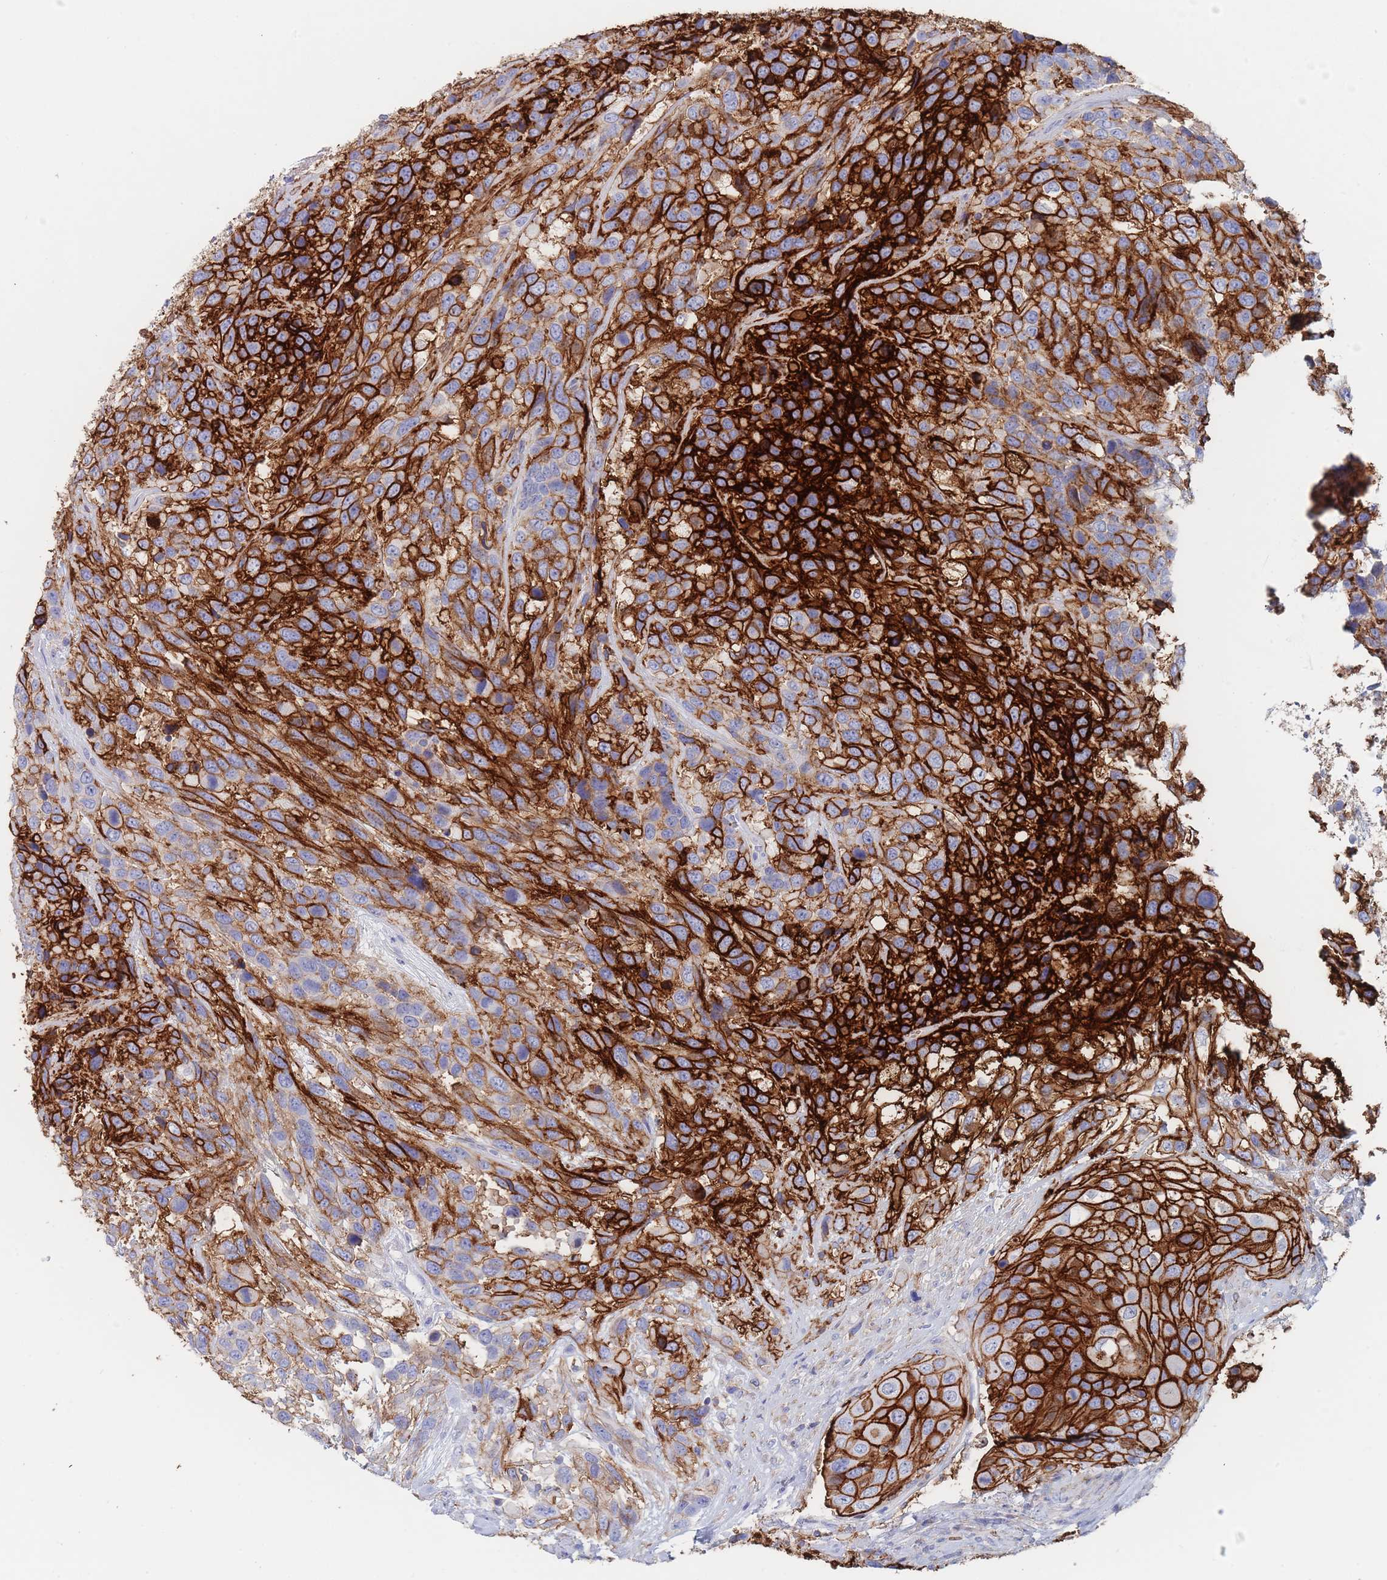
{"staining": {"intensity": "strong", "quantity": "25%-75%", "location": "cytoplasmic/membranous"}, "tissue": "urothelial cancer", "cell_type": "Tumor cells", "image_type": "cancer", "snomed": [{"axis": "morphology", "description": "Urothelial carcinoma, High grade"}, {"axis": "topography", "description": "Urinary bladder"}], "caption": "Immunohistochemistry (IHC) micrograph of human high-grade urothelial carcinoma stained for a protein (brown), which shows high levels of strong cytoplasmic/membranous expression in about 25%-75% of tumor cells.", "gene": "SLC2A1", "patient": {"sex": "female", "age": 70}}